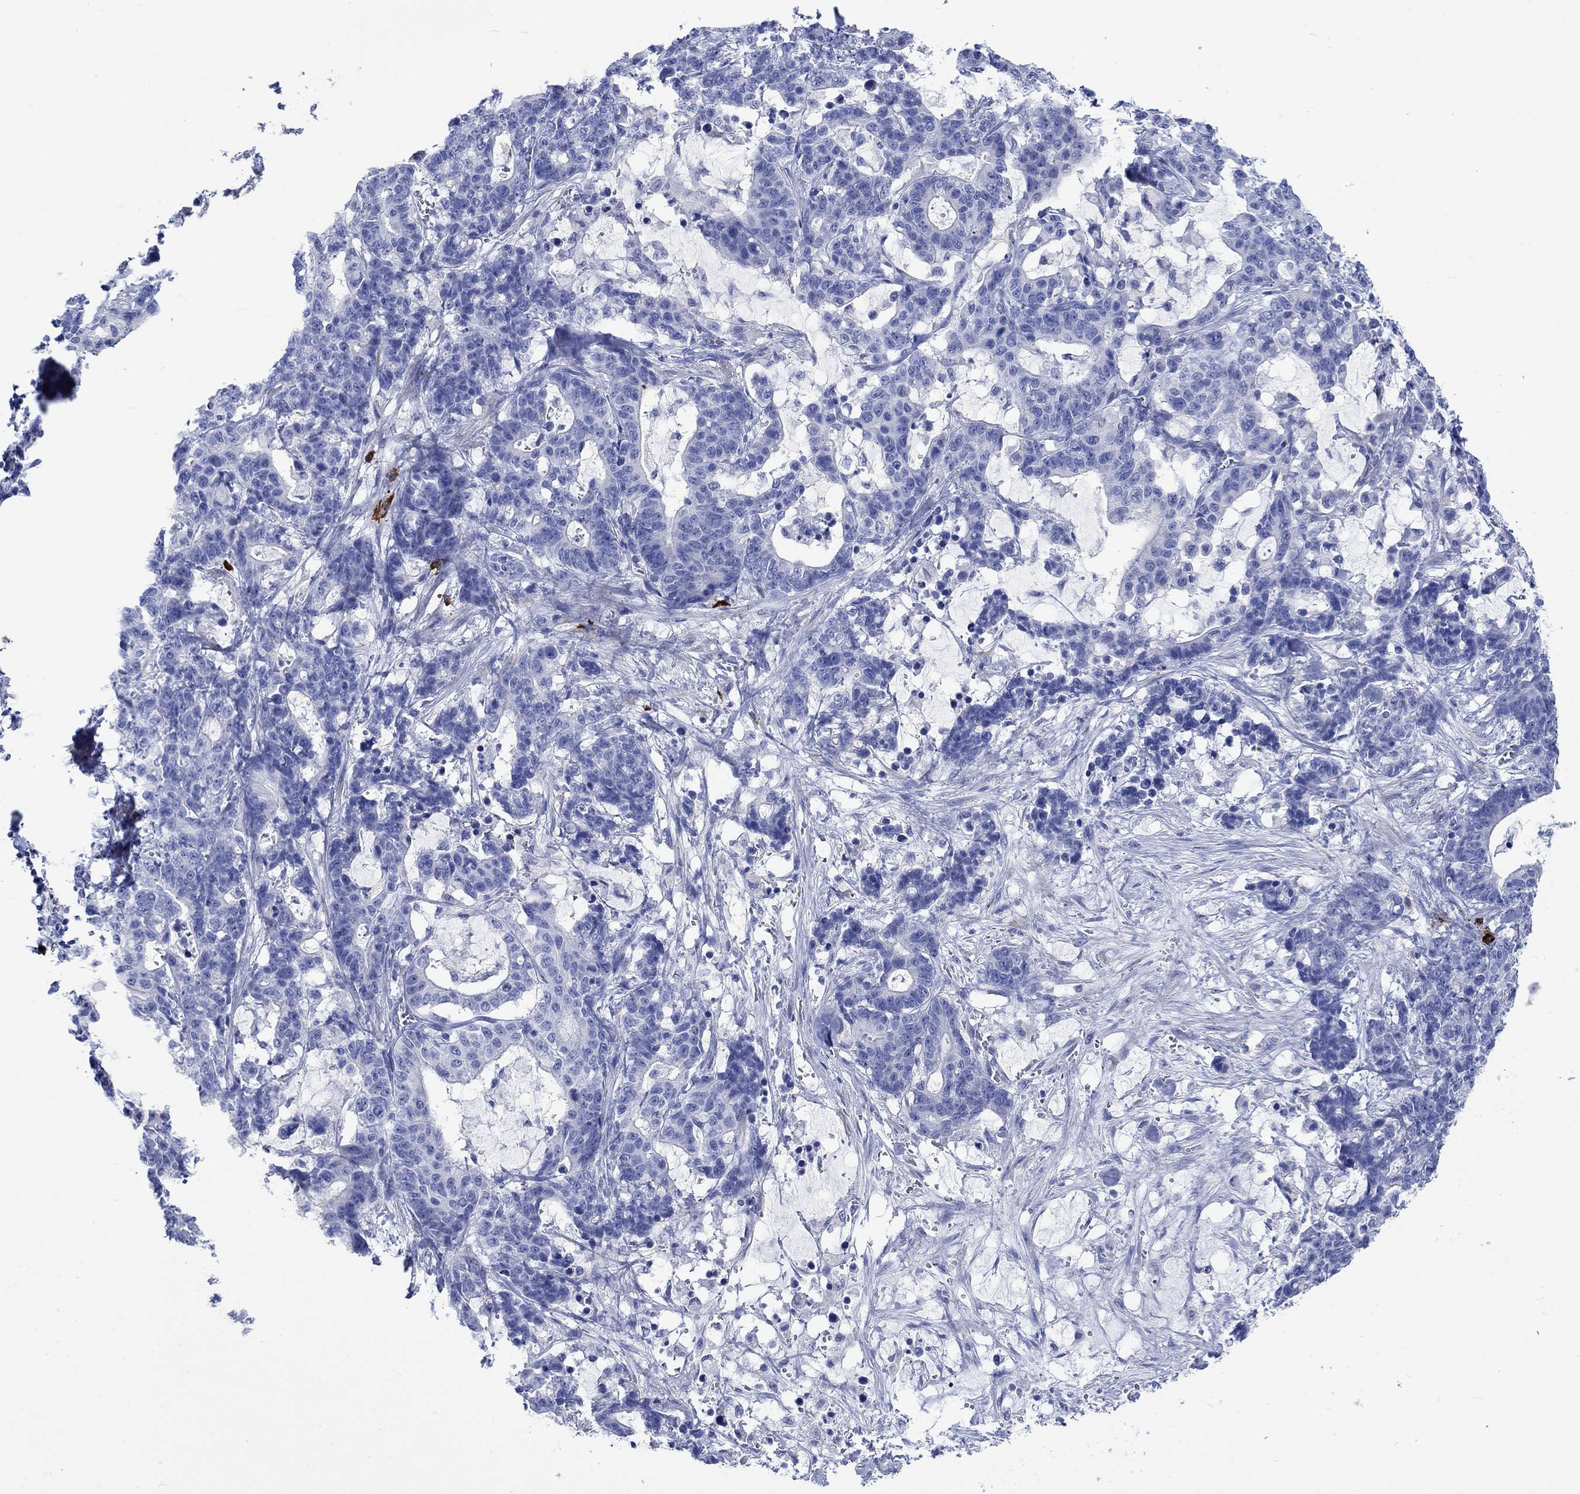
{"staining": {"intensity": "negative", "quantity": "none", "location": "none"}, "tissue": "stomach cancer", "cell_type": "Tumor cells", "image_type": "cancer", "snomed": [{"axis": "morphology", "description": "Normal tissue, NOS"}, {"axis": "morphology", "description": "Adenocarcinoma, NOS"}, {"axis": "topography", "description": "Stomach"}], "caption": "Tumor cells are negative for brown protein staining in stomach cancer. The staining was performed using DAB (3,3'-diaminobenzidine) to visualize the protein expression in brown, while the nuclei were stained in blue with hematoxylin (Magnification: 20x).", "gene": "P2RY6", "patient": {"sex": "female", "age": 64}}